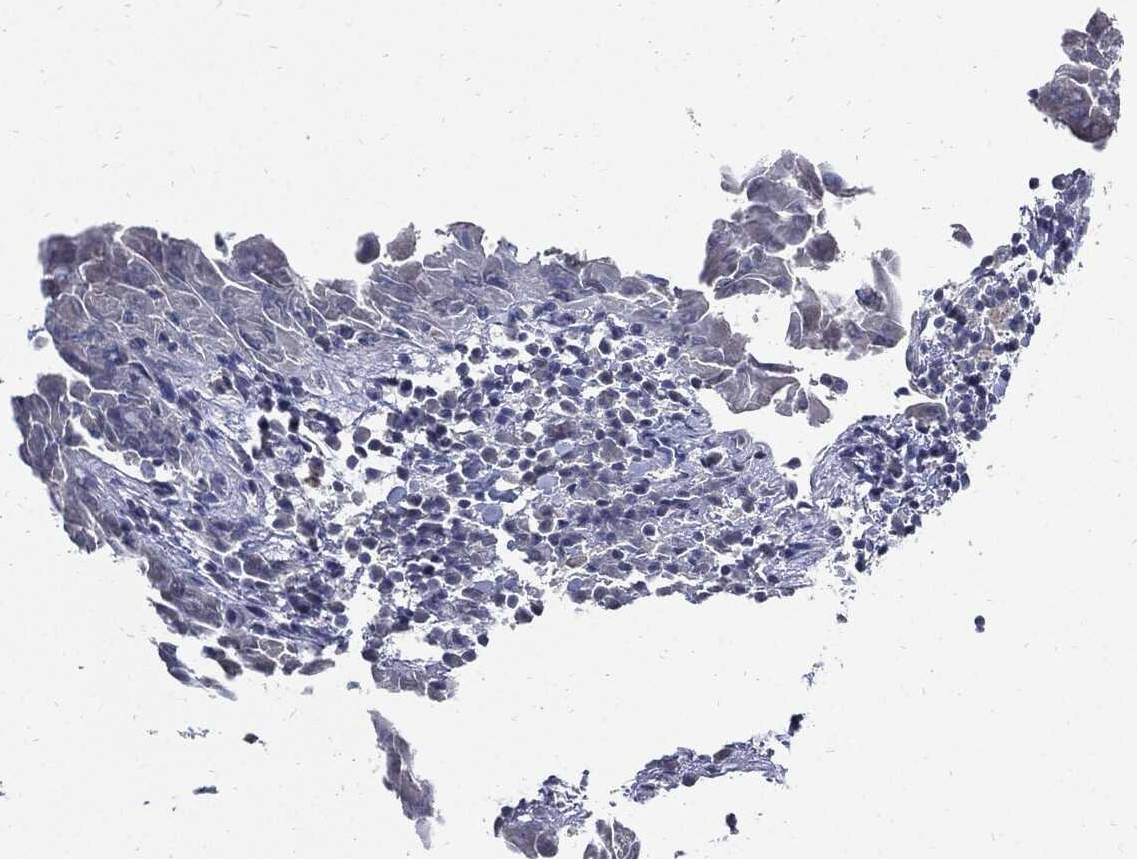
{"staining": {"intensity": "negative", "quantity": "none", "location": "none"}, "tissue": "thyroid cancer", "cell_type": "Tumor cells", "image_type": "cancer", "snomed": [{"axis": "morphology", "description": "Papillary adenocarcinoma, NOS"}, {"axis": "topography", "description": "Thyroid gland"}], "caption": "DAB (3,3'-diaminobenzidine) immunohistochemical staining of thyroid cancer reveals no significant expression in tumor cells.", "gene": "CPE", "patient": {"sex": "female", "age": 37}}